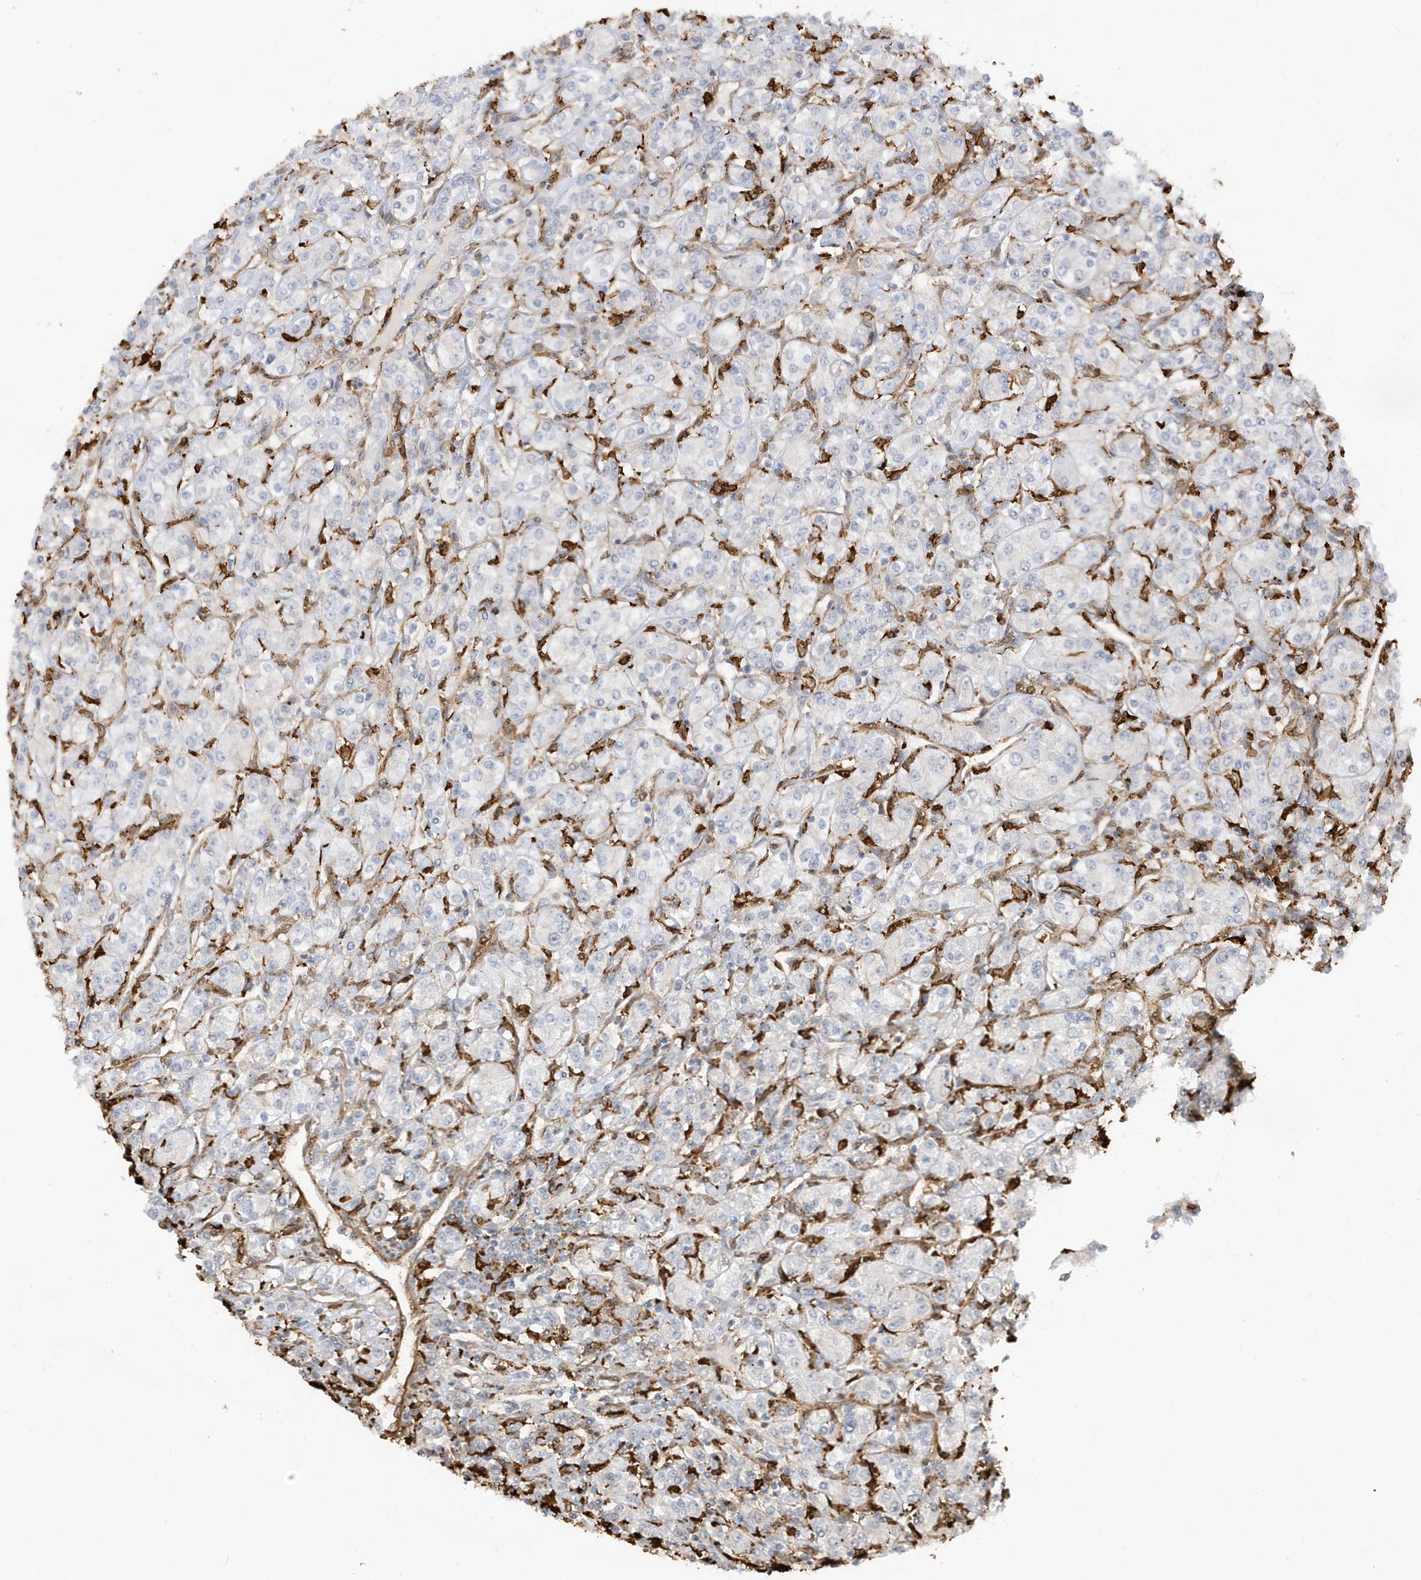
{"staining": {"intensity": "negative", "quantity": "none", "location": "none"}, "tissue": "renal cancer", "cell_type": "Tumor cells", "image_type": "cancer", "snomed": [{"axis": "morphology", "description": "Adenocarcinoma, NOS"}, {"axis": "topography", "description": "Kidney"}], "caption": "Renal cancer stained for a protein using immunohistochemistry reveals no positivity tumor cells.", "gene": "PHACTR2", "patient": {"sex": "male", "age": 77}}